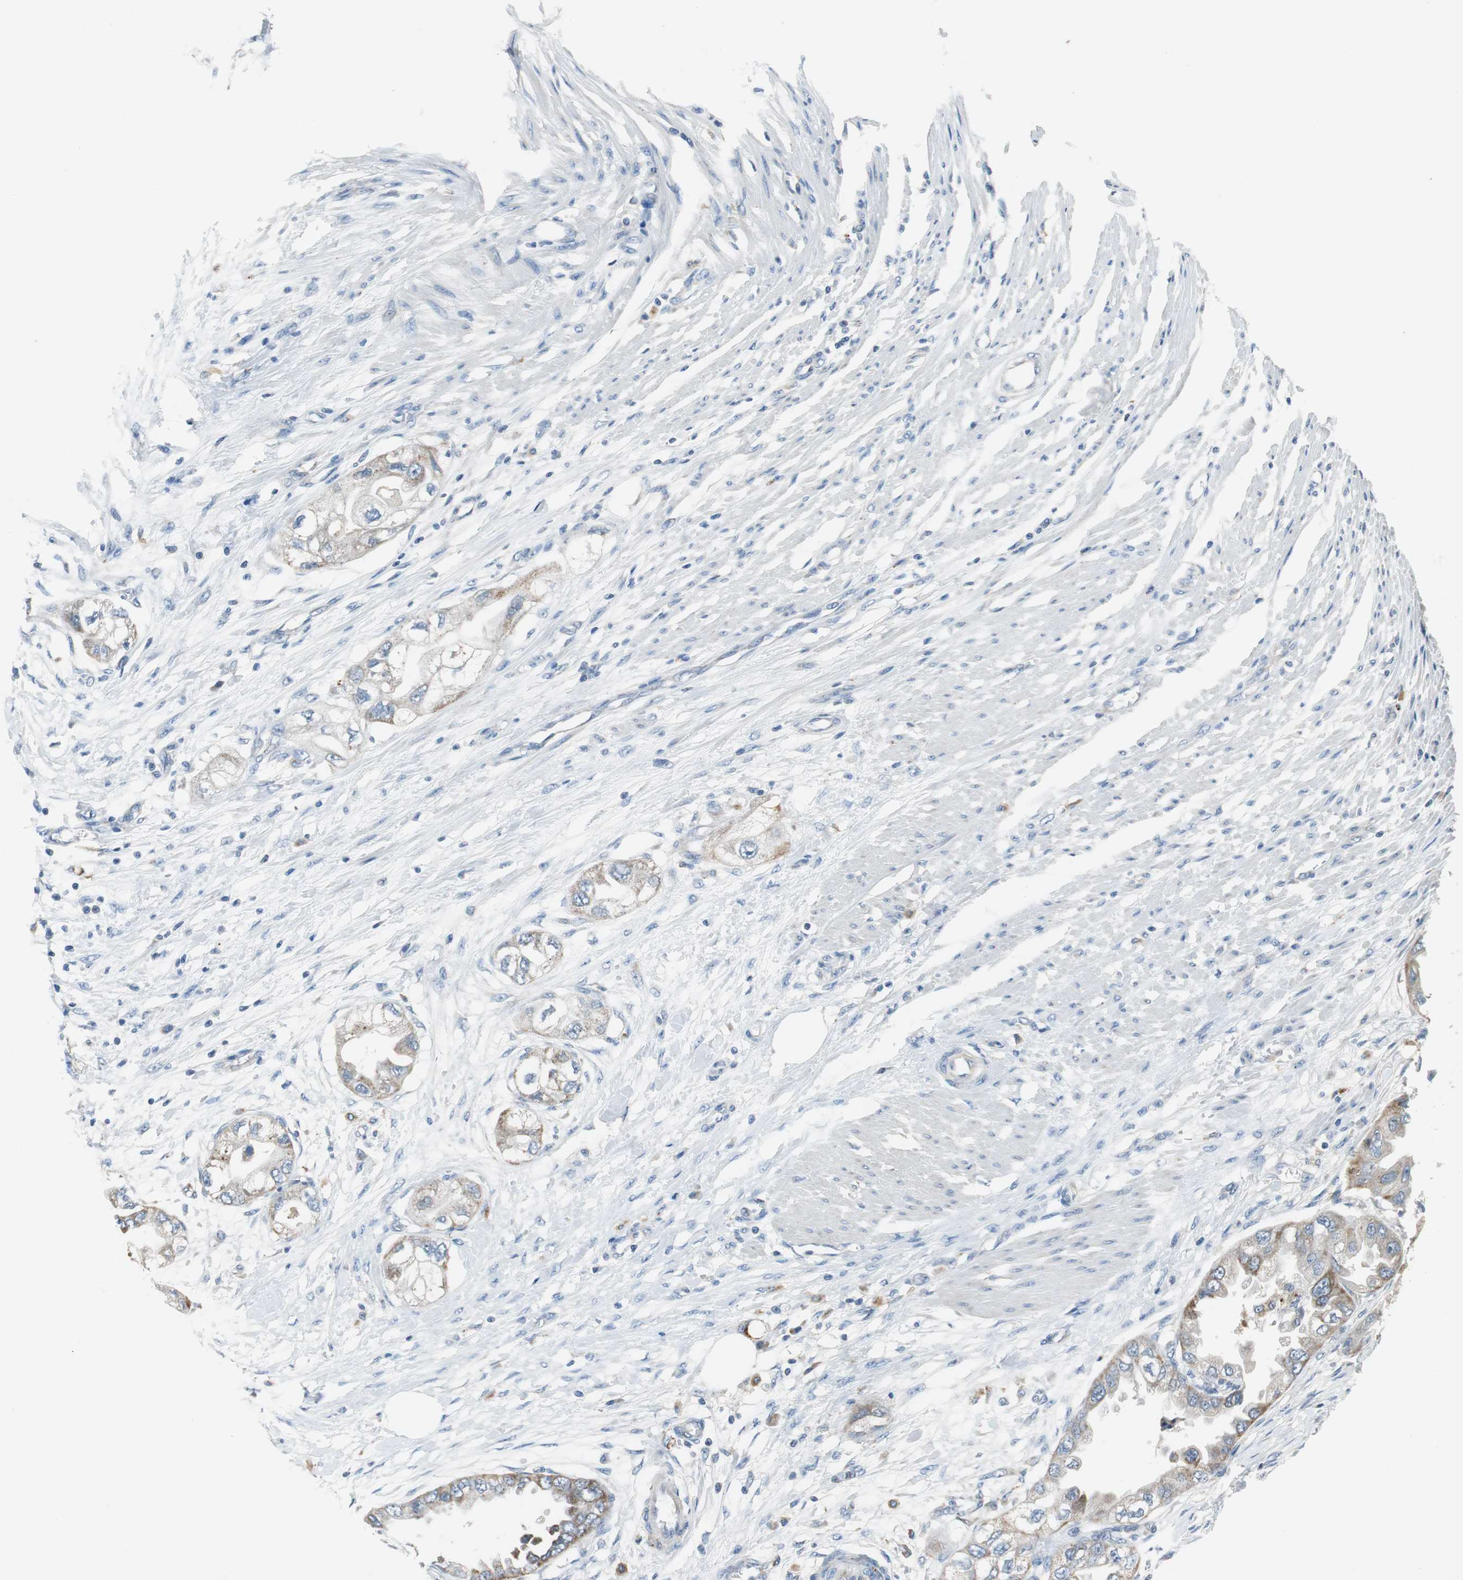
{"staining": {"intensity": "weak", "quantity": "<25%", "location": "cytoplasmic/membranous"}, "tissue": "endometrial cancer", "cell_type": "Tumor cells", "image_type": "cancer", "snomed": [{"axis": "morphology", "description": "Adenocarcinoma, NOS"}, {"axis": "topography", "description": "Endometrium"}], "caption": "Protein analysis of adenocarcinoma (endometrial) shows no significant expression in tumor cells.", "gene": "NLGN1", "patient": {"sex": "female", "age": 67}}